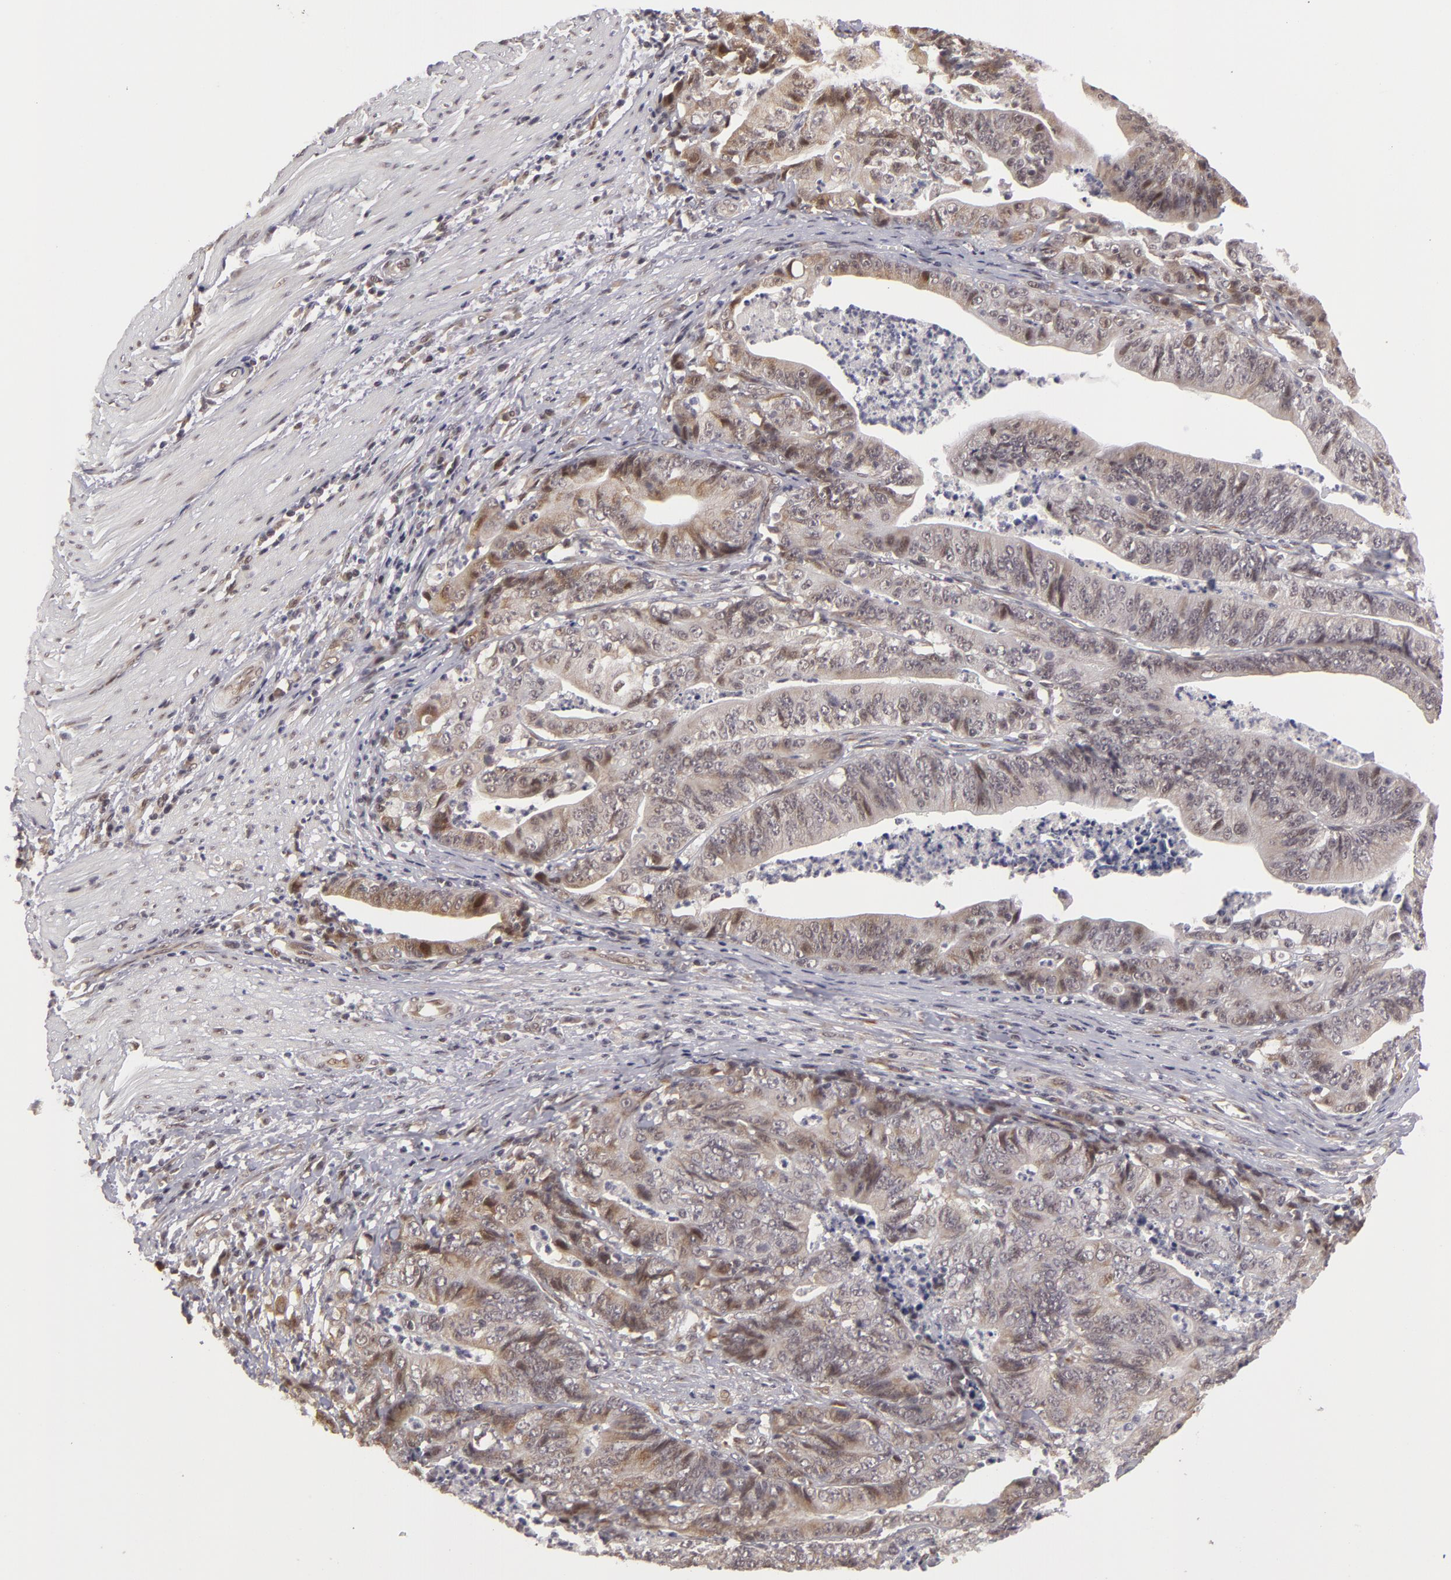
{"staining": {"intensity": "moderate", "quantity": "<25%", "location": "nuclear"}, "tissue": "stomach cancer", "cell_type": "Tumor cells", "image_type": "cancer", "snomed": [{"axis": "morphology", "description": "Adenocarcinoma, NOS"}, {"axis": "topography", "description": "Stomach, lower"}], "caption": "This image exhibits immunohistochemistry staining of human stomach cancer (adenocarcinoma), with low moderate nuclear positivity in about <25% of tumor cells.", "gene": "ZNF133", "patient": {"sex": "female", "age": 86}}